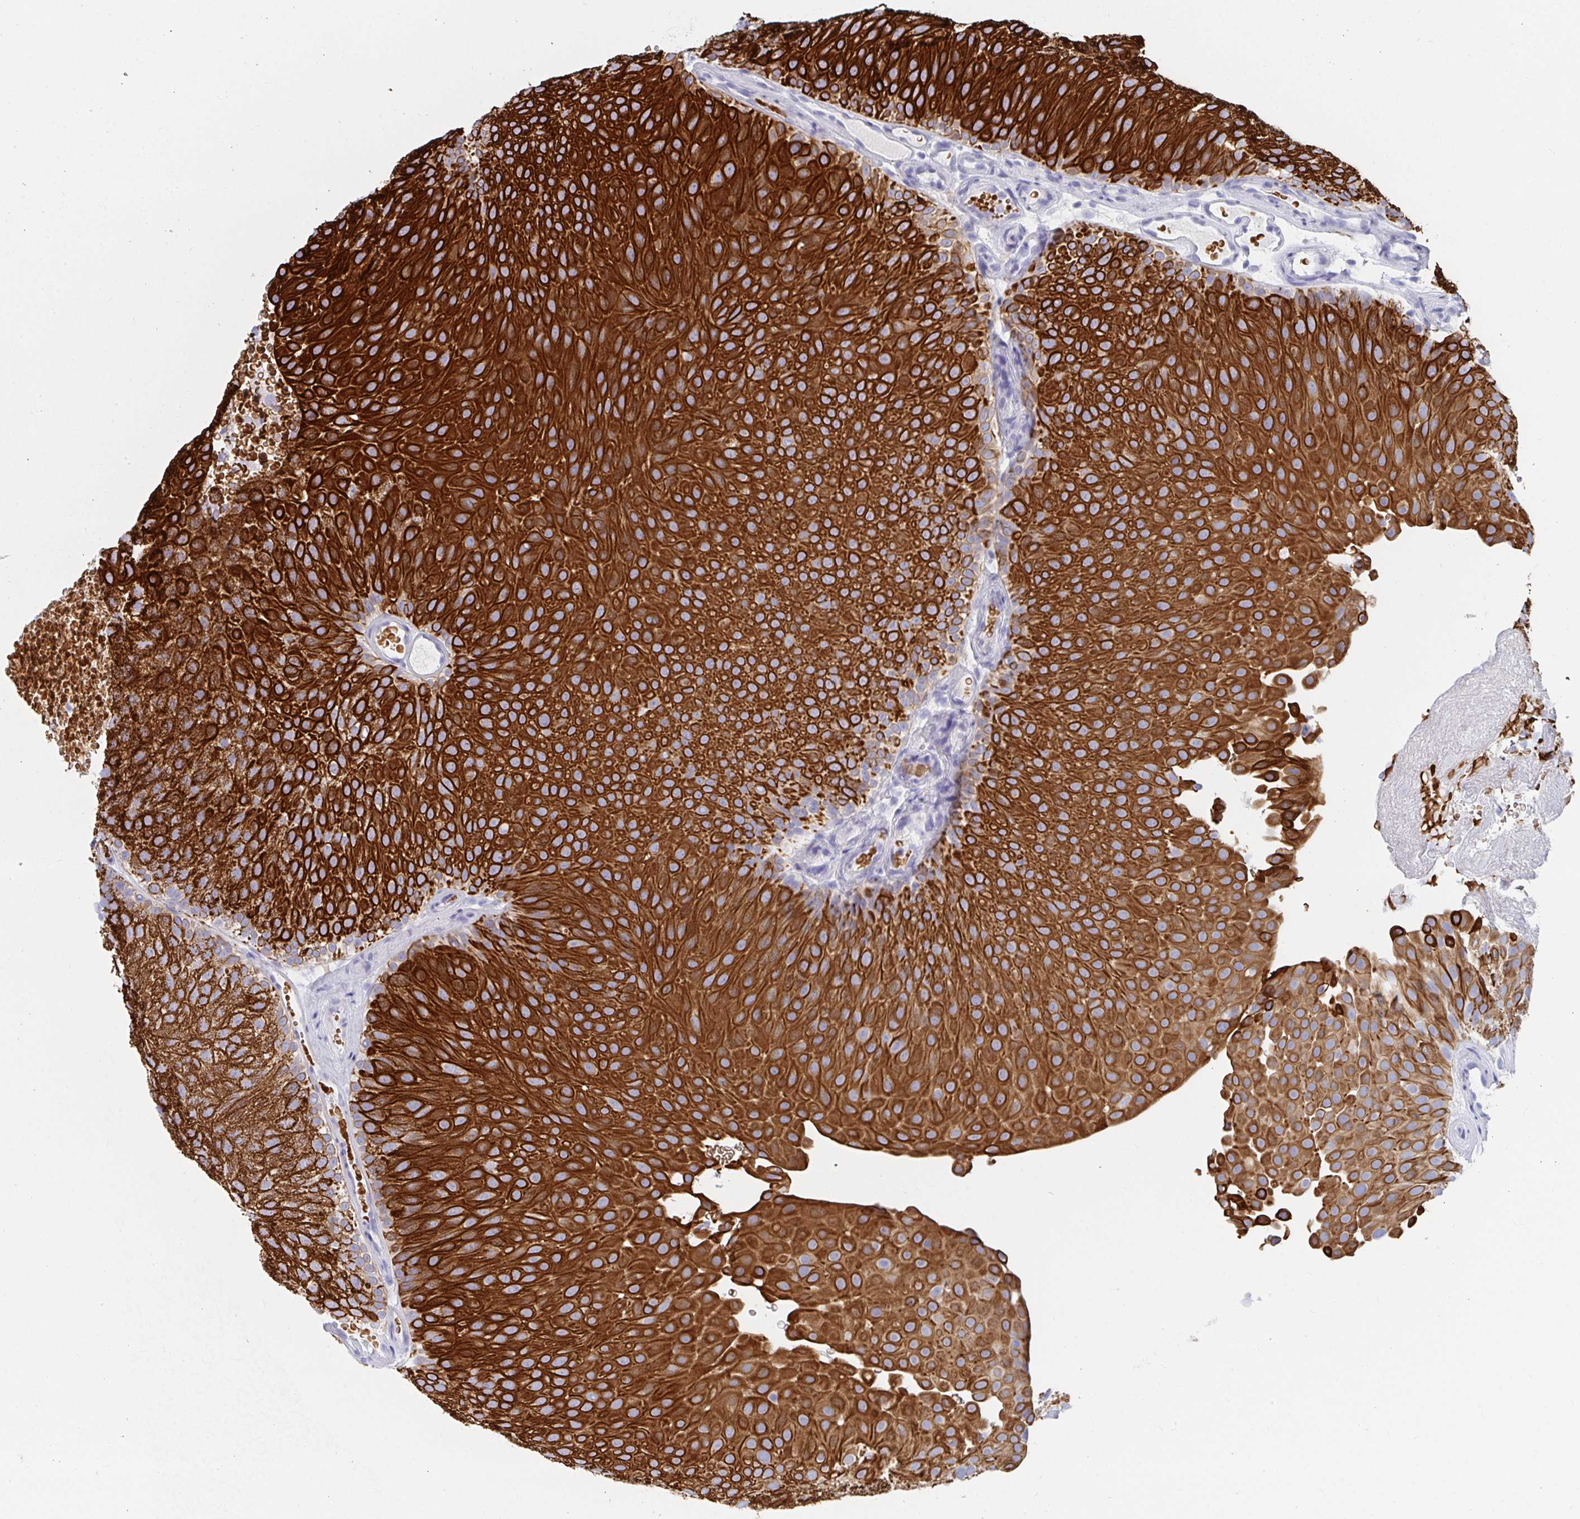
{"staining": {"intensity": "strong", "quantity": "25%-75%", "location": "cytoplasmic/membranous"}, "tissue": "urothelial cancer", "cell_type": "Tumor cells", "image_type": "cancer", "snomed": [{"axis": "morphology", "description": "Urothelial carcinoma, Low grade"}, {"axis": "topography", "description": "Urinary bladder"}], "caption": "Tumor cells display high levels of strong cytoplasmic/membranous staining in about 25%-75% of cells in human urothelial cancer.", "gene": "CLDN8", "patient": {"sex": "male", "age": 78}}